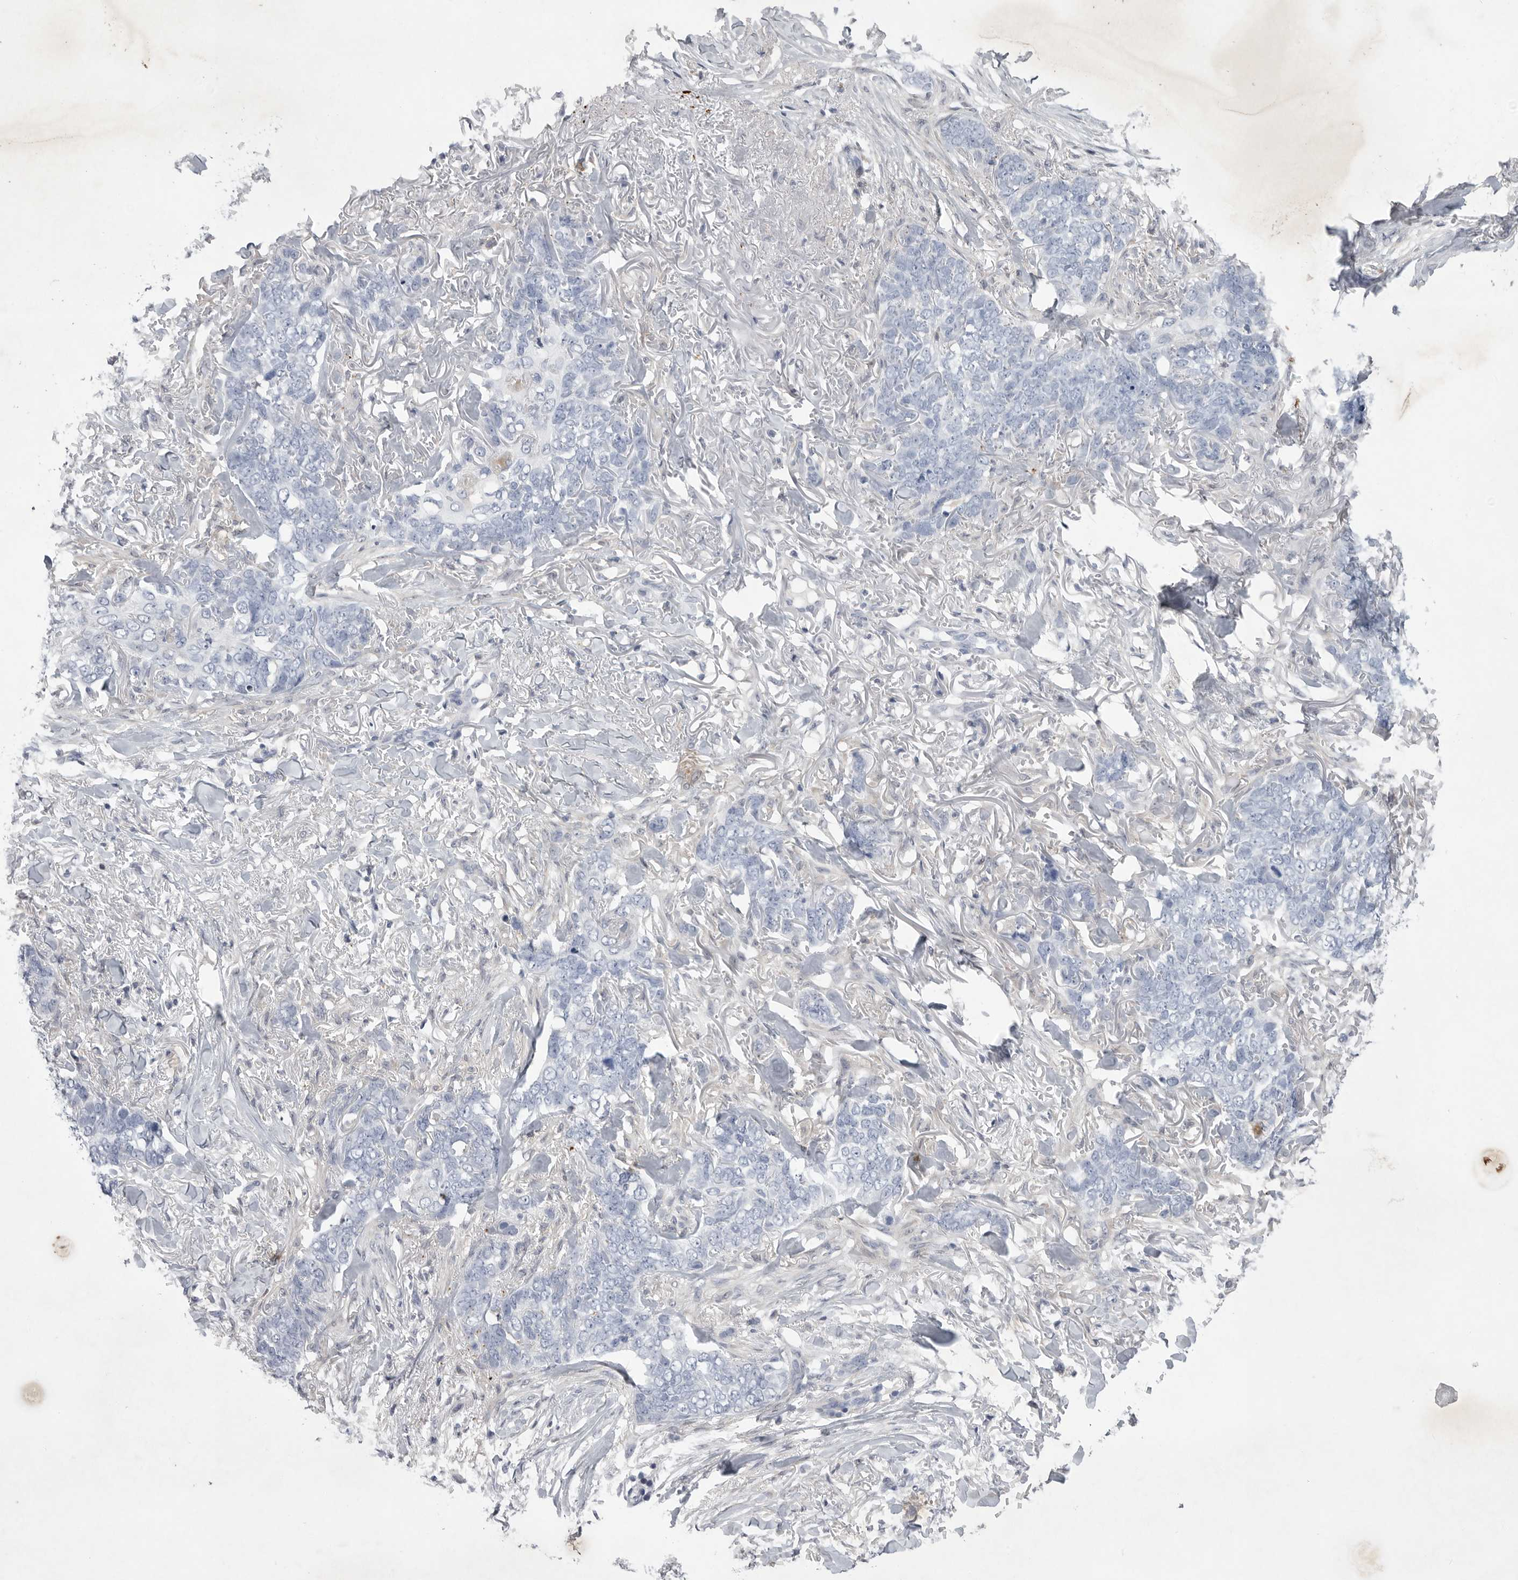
{"staining": {"intensity": "negative", "quantity": "none", "location": "none"}, "tissue": "skin cancer", "cell_type": "Tumor cells", "image_type": "cancer", "snomed": [{"axis": "morphology", "description": "Normal tissue, NOS"}, {"axis": "morphology", "description": "Basal cell carcinoma"}, {"axis": "topography", "description": "Skin"}], "caption": "DAB immunohistochemical staining of human skin cancer (basal cell carcinoma) shows no significant expression in tumor cells. (DAB IHC with hematoxylin counter stain).", "gene": "SIGLEC10", "patient": {"sex": "male", "age": 77}}